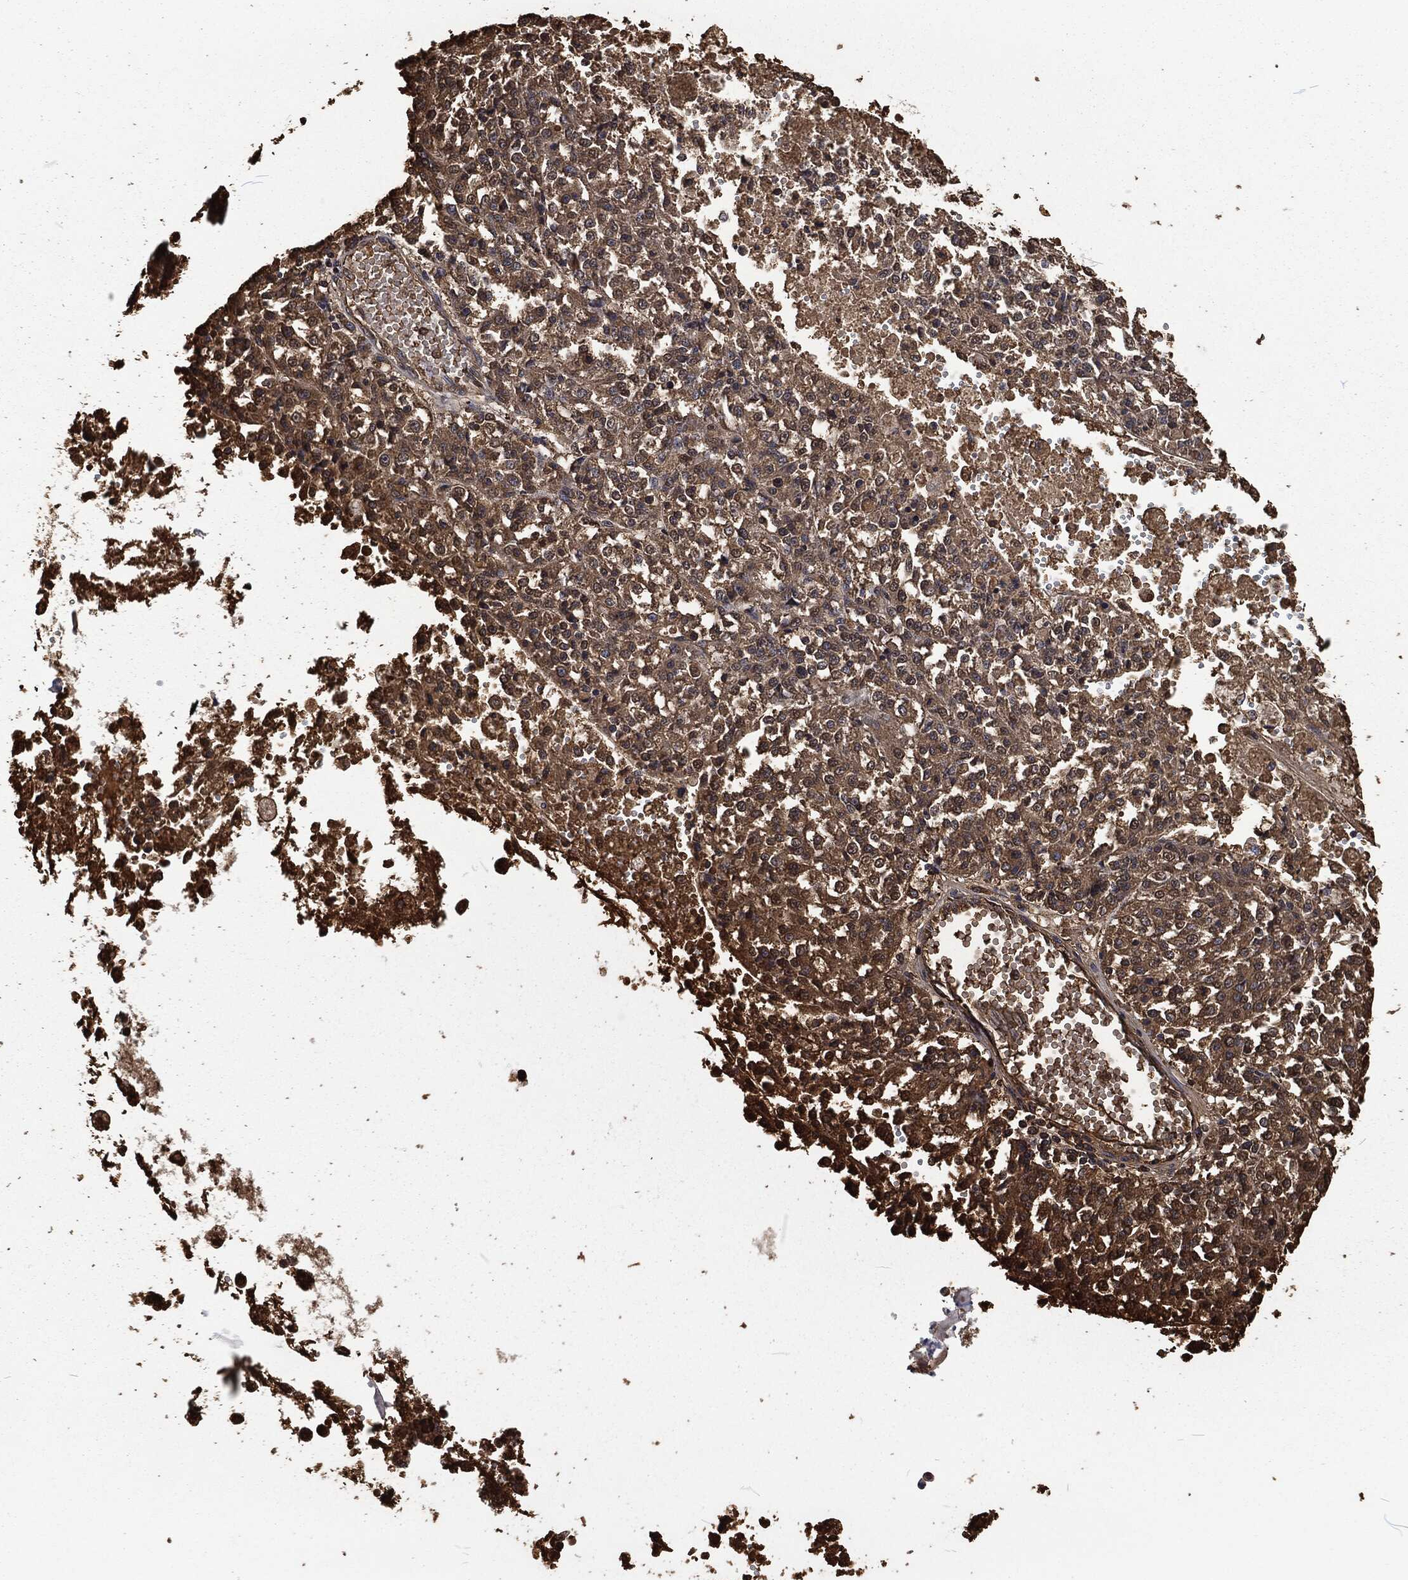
{"staining": {"intensity": "strong", "quantity": ">75%", "location": "cytoplasmic/membranous"}, "tissue": "melanoma", "cell_type": "Tumor cells", "image_type": "cancer", "snomed": [{"axis": "morphology", "description": "Malignant melanoma, Metastatic site"}, {"axis": "topography", "description": "Lymph node"}], "caption": "Immunohistochemistry (IHC) photomicrograph of neoplastic tissue: human malignant melanoma (metastatic site) stained using immunohistochemistry demonstrates high levels of strong protein expression localized specifically in the cytoplasmic/membranous of tumor cells, appearing as a cytoplasmic/membranous brown color.", "gene": "PRDX4", "patient": {"sex": "female", "age": 64}}